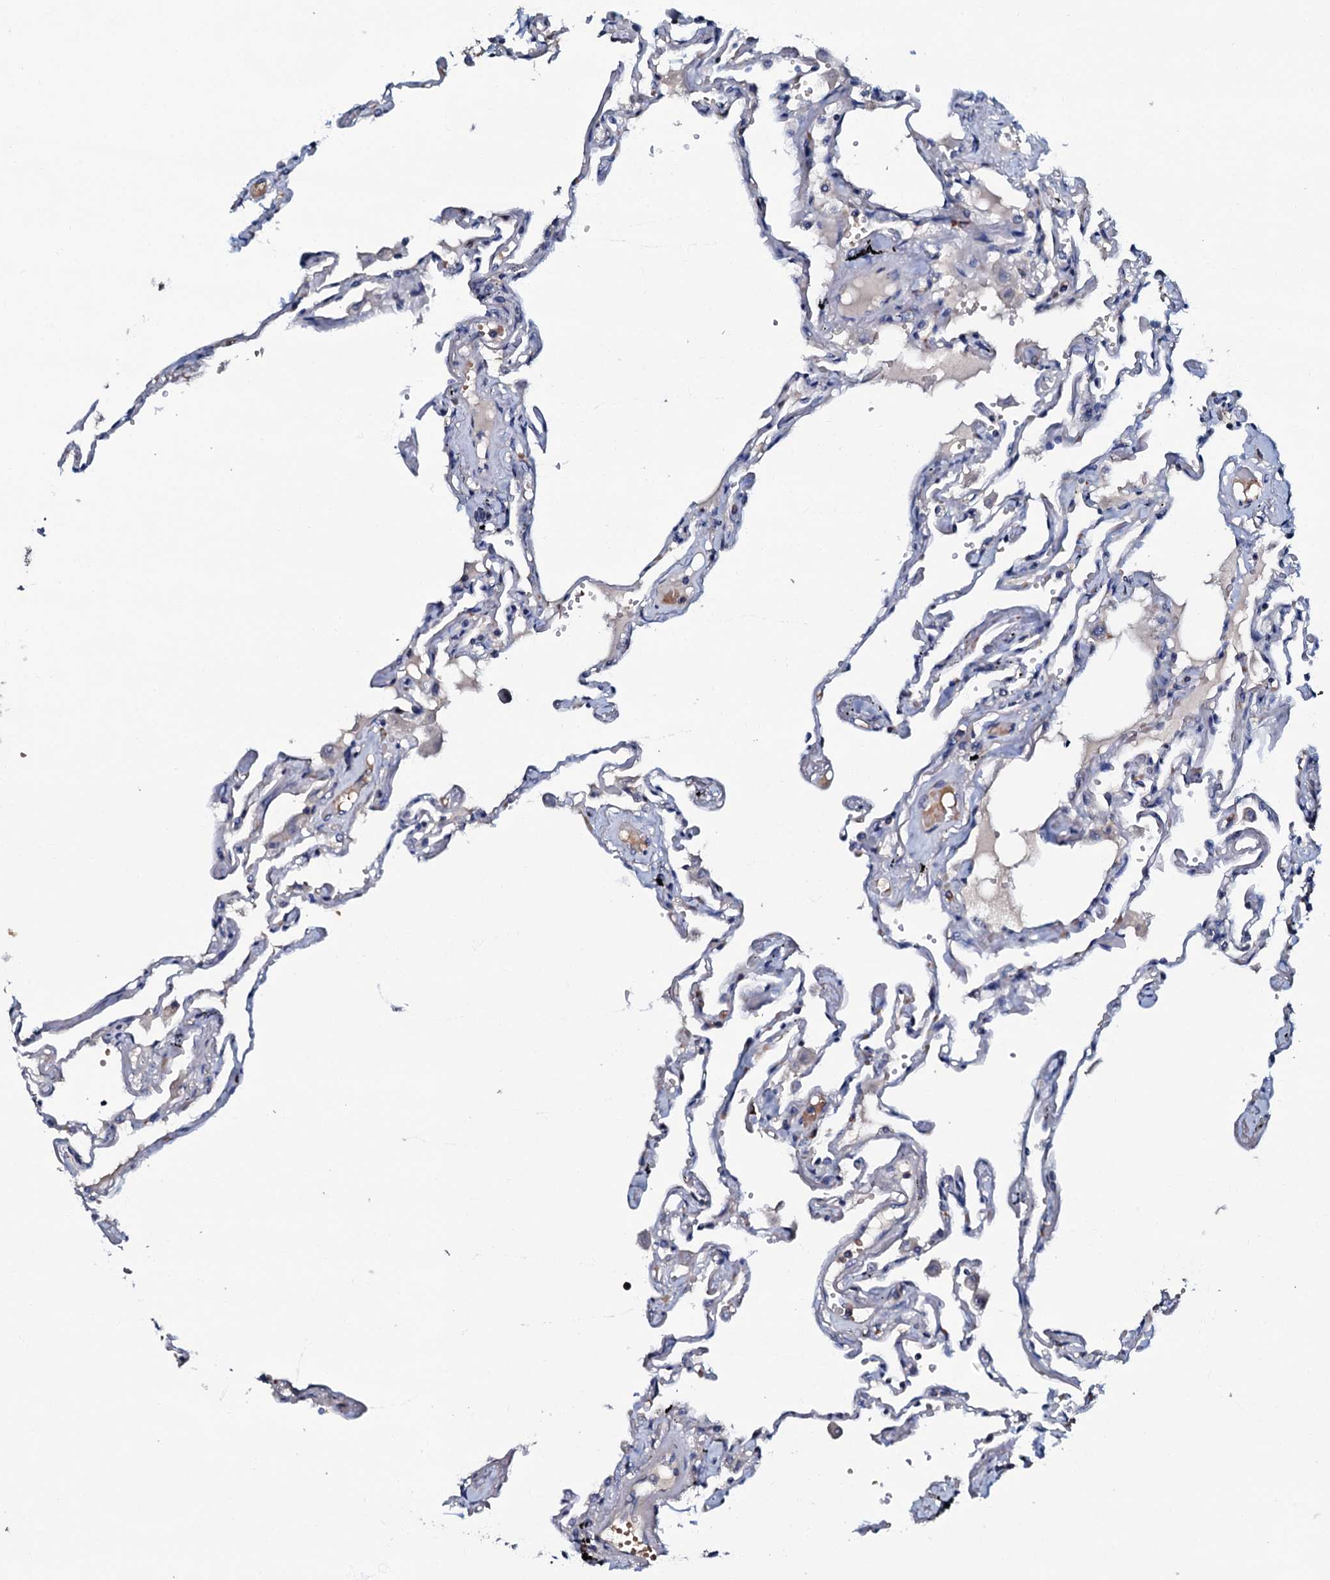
{"staining": {"intensity": "negative", "quantity": "none", "location": "none"}, "tissue": "lung", "cell_type": "Alveolar cells", "image_type": "normal", "snomed": [{"axis": "morphology", "description": "Normal tissue, NOS"}, {"axis": "topography", "description": "Lung"}], "caption": "Immunohistochemistry image of unremarkable lung stained for a protein (brown), which reveals no positivity in alveolar cells. (Stains: DAB immunohistochemistry (IHC) with hematoxylin counter stain, Microscopy: brightfield microscopy at high magnification).", "gene": "CPNE2", "patient": {"sex": "female", "age": 67}}